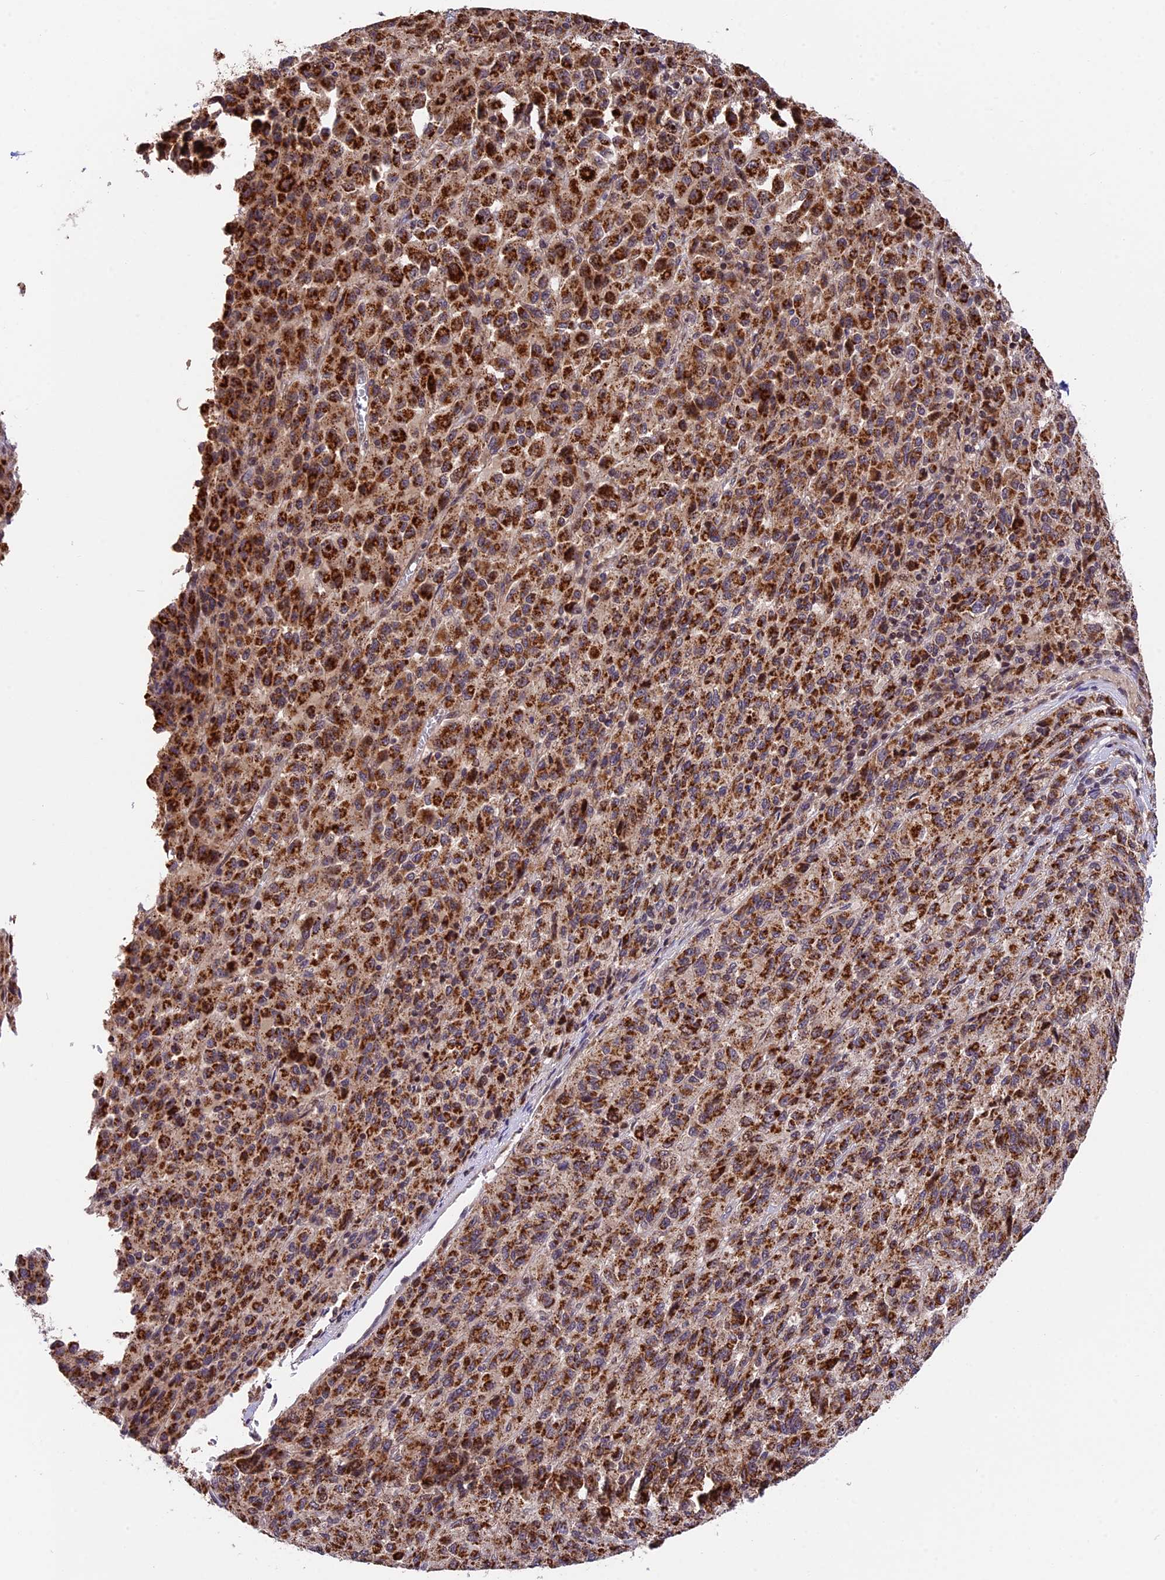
{"staining": {"intensity": "strong", "quantity": ">75%", "location": "cytoplasmic/membranous"}, "tissue": "melanoma", "cell_type": "Tumor cells", "image_type": "cancer", "snomed": [{"axis": "morphology", "description": "Malignant melanoma, Metastatic site"}, {"axis": "topography", "description": "Lung"}], "caption": "Tumor cells display high levels of strong cytoplasmic/membranous expression in about >75% of cells in malignant melanoma (metastatic site).", "gene": "RERGL", "patient": {"sex": "male", "age": 64}}